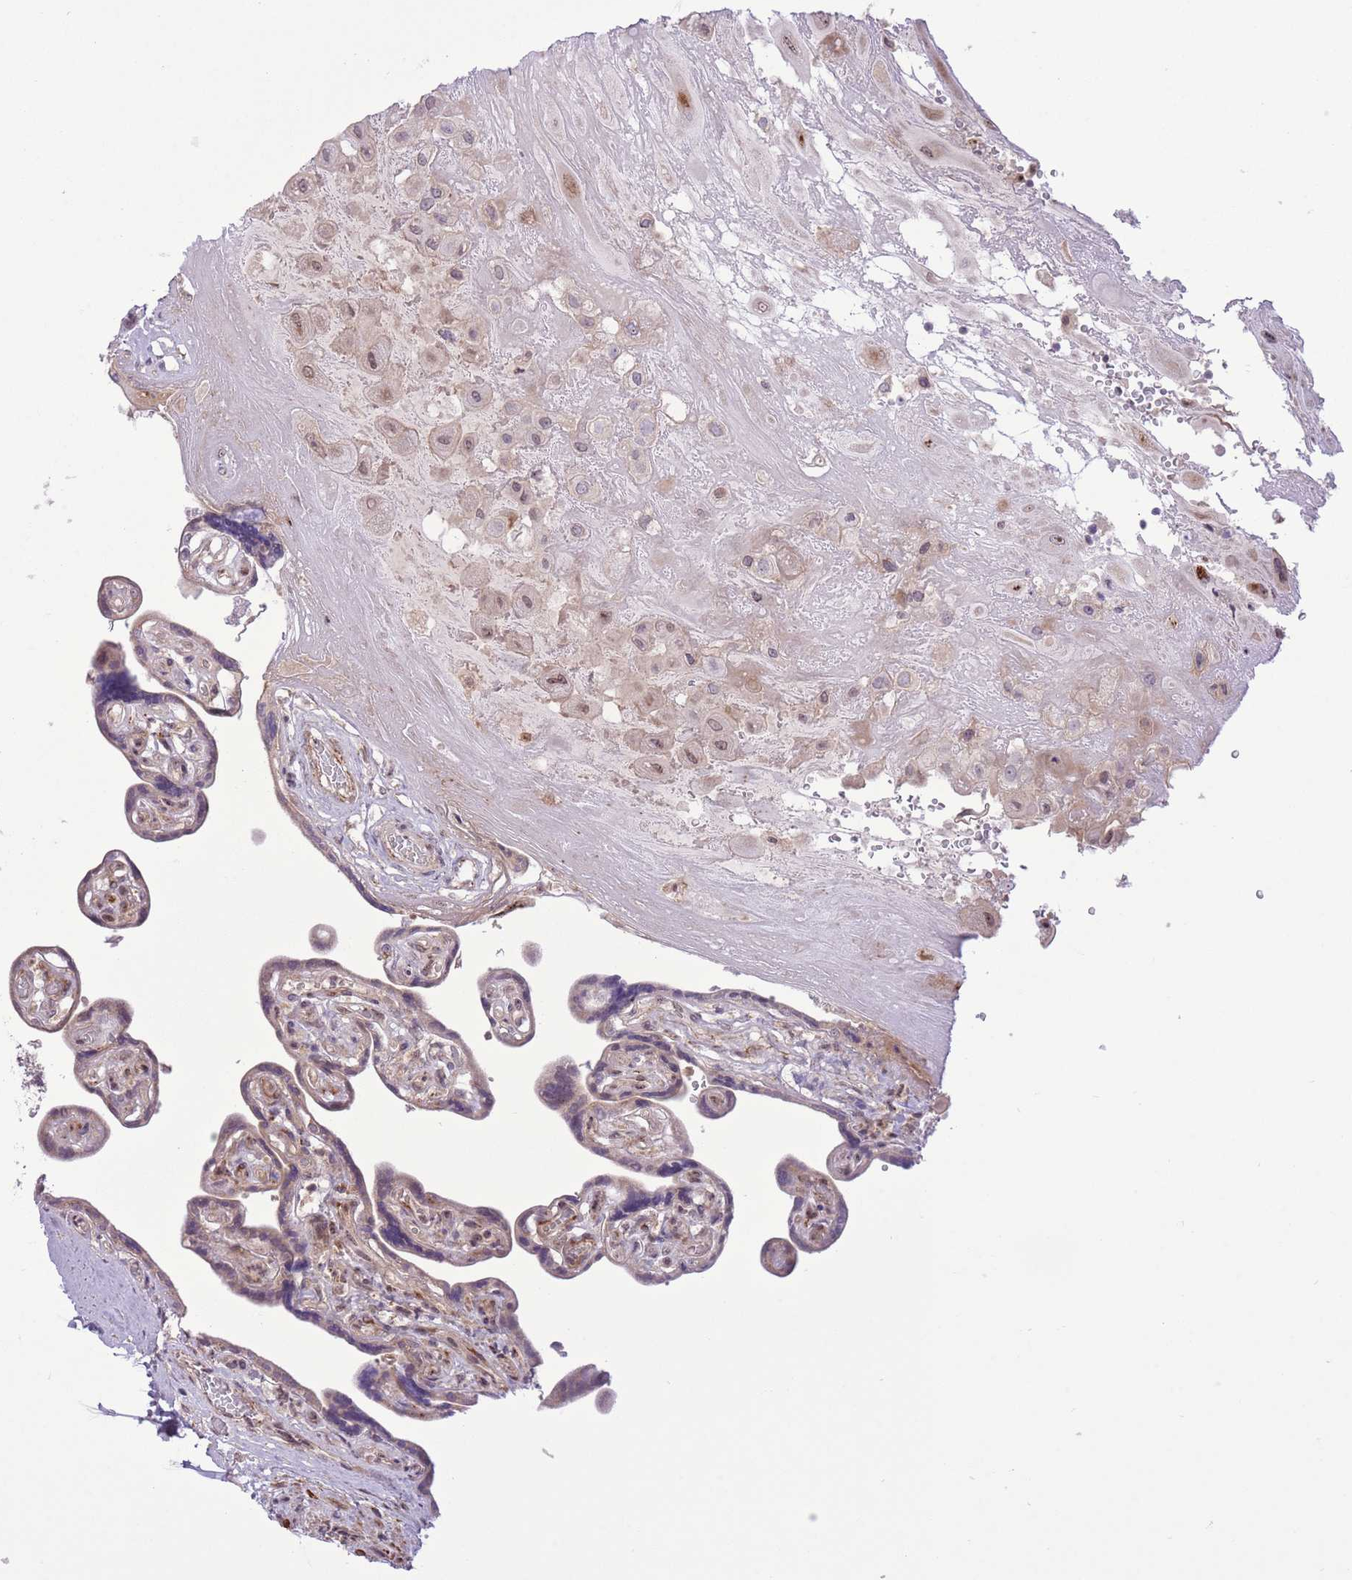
{"staining": {"intensity": "weak", "quantity": "25%-75%", "location": "nuclear"}, "tissue": "placenta", "cell_type": "Decidual cells", "image_type": "normal", "snomed": [{"axis": "morphology", "description": "Normal tissue, NOS"}, {"axis": "topography", "description": "Placenta"}], "caption": "Protein analysis of normal placenta shows weak nuclear staining in approximately 25%-75% of decidual cells. The staining was performed using DAB, with brown indicating positive protein expression. Nuclei are stained blue with hematoxylin.", "gene": "ZBED5", "patient": {"sex": "female", "age": 32}}